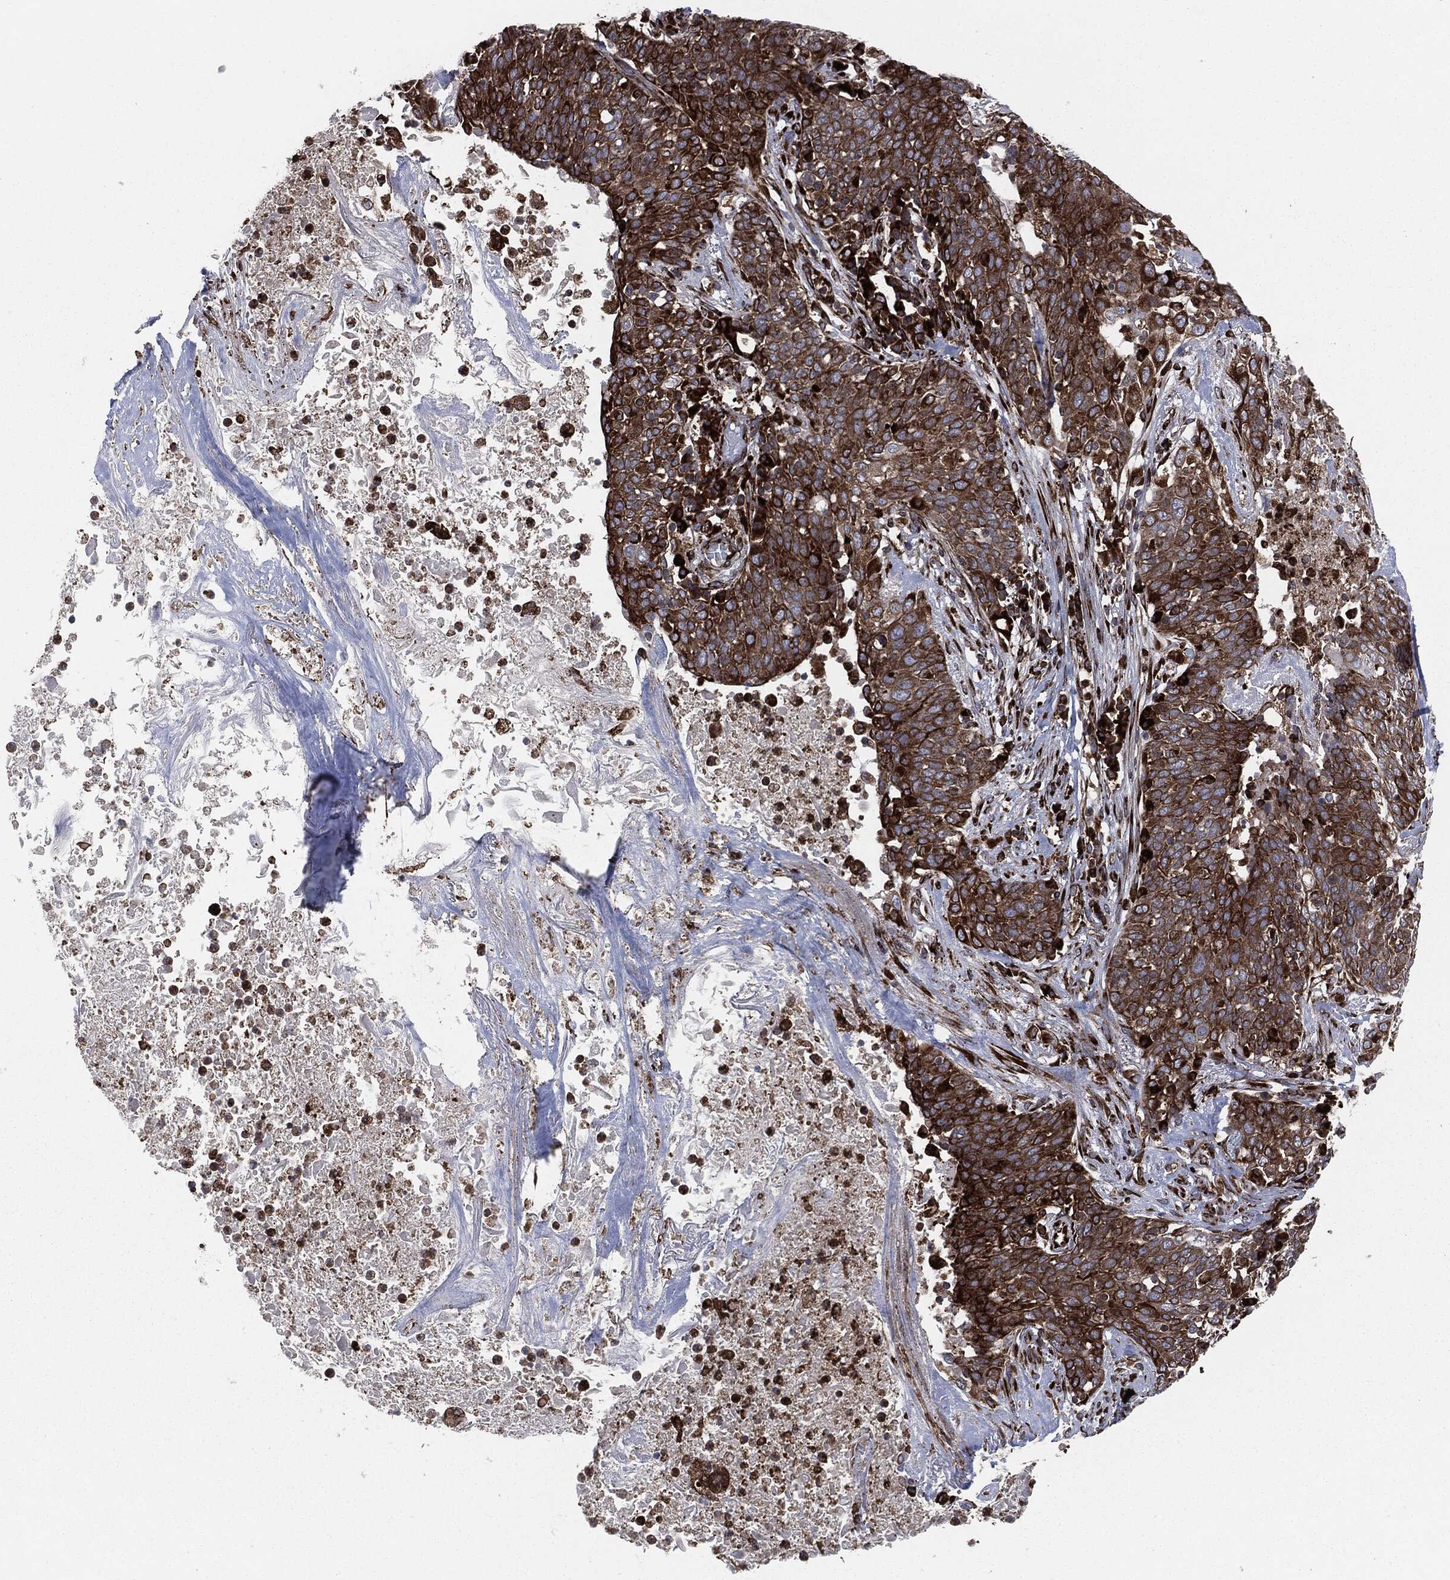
{"staining": {"intensity": "strong", "quantity": ">75%", "location": "cytoplasmic/membranous"}, "tissue": "lung cancer", "cell_type": "Tumor cells", "image_type": "cancer", "snomed": [{"axis": "morphology", "description": "Squamous cell carcinoma, NOS"}, {"axis": "topography", "description": "Lung"}], "caption": "About >75% of tumor cells in lung cancer (squamous cell carcinoma) exhibit strong cytoplasmic/membranous protein staining as visualized by brown immunohistochemical staining.", "gene": "CALR", "patient": {"sex": "male", "age": 82}}